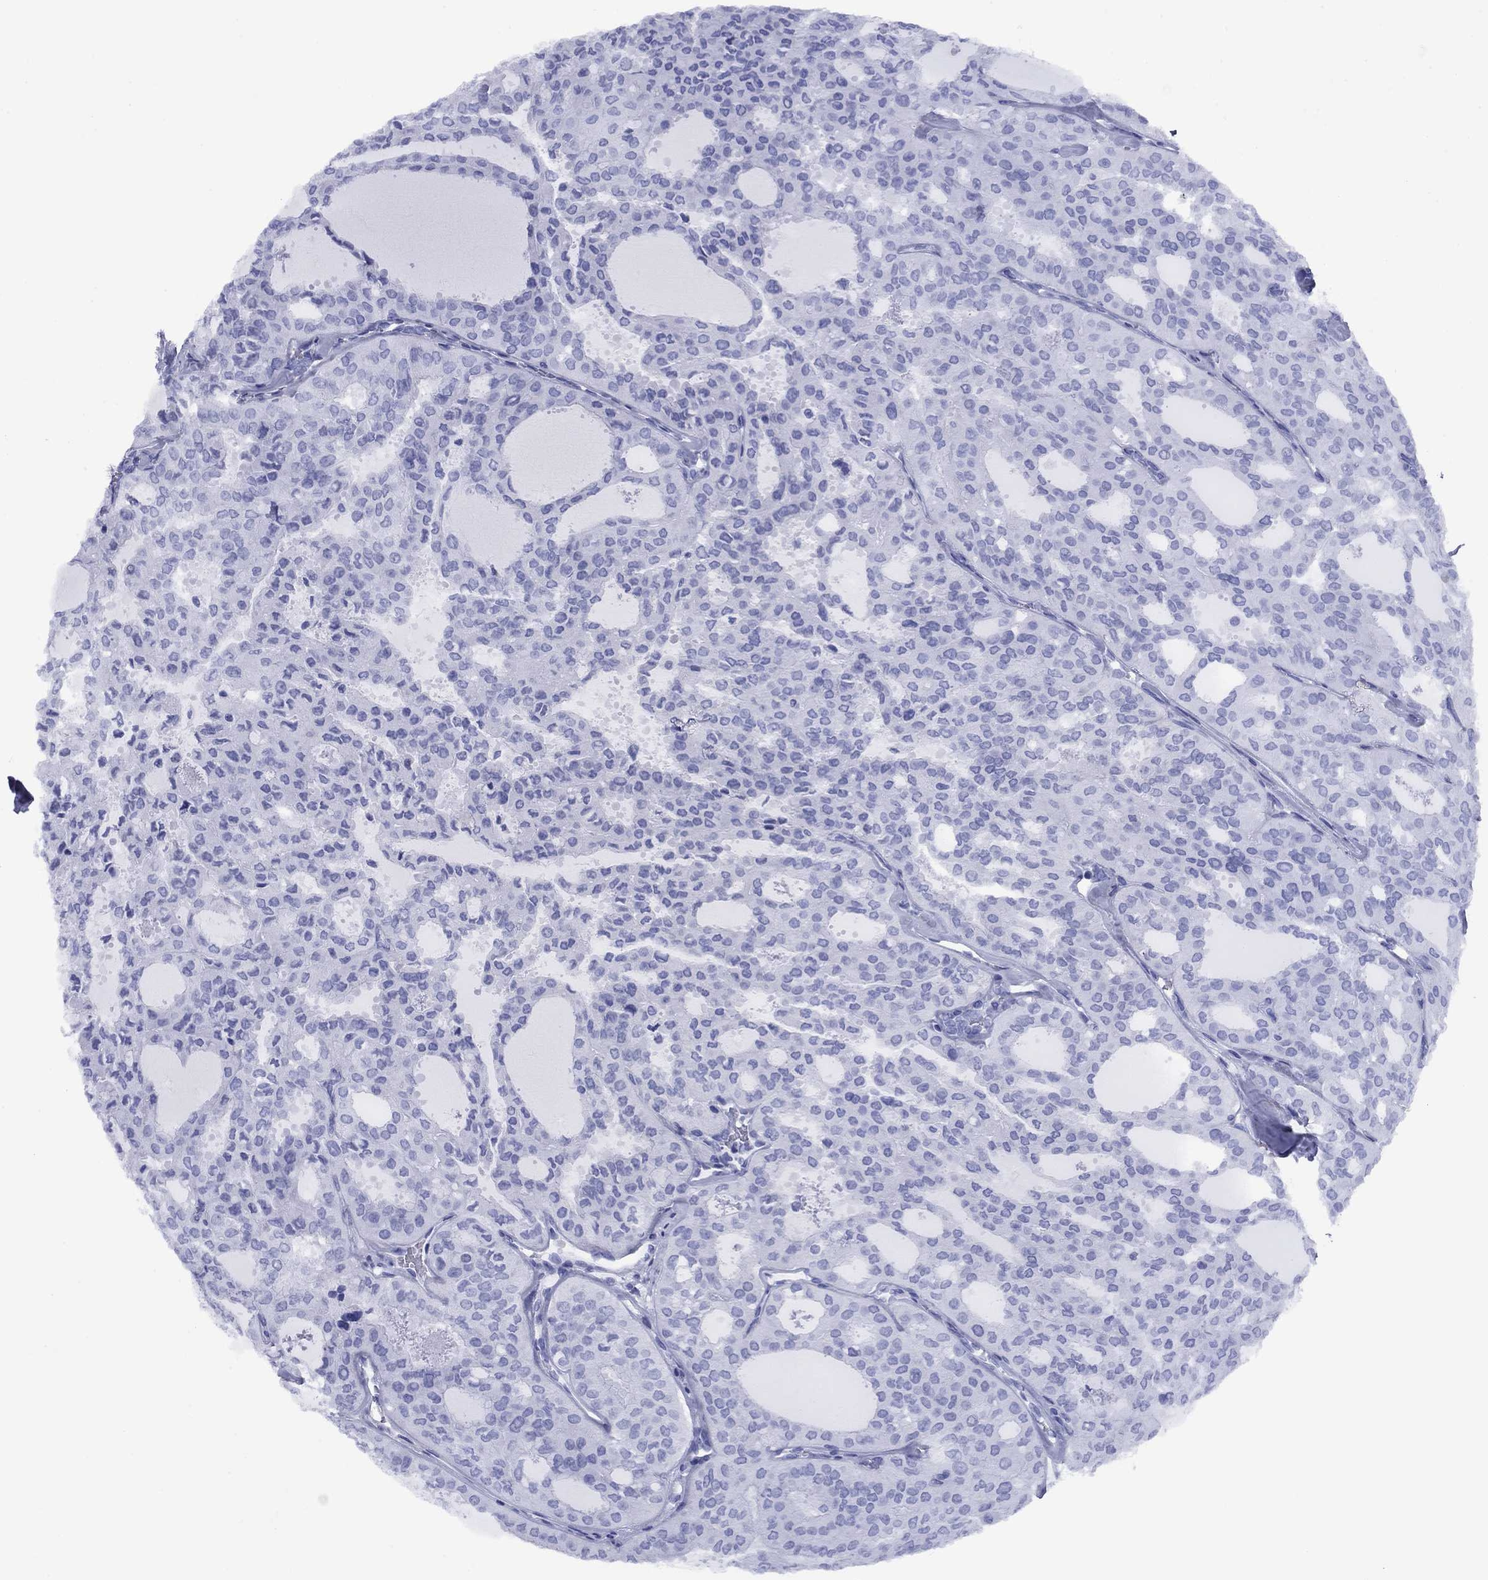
{"staining": {"intensity": "negative", "quantity": "none", "location": "none"}, "tissue": "thyroid cancer", "cell_type": "Tumor cells", "image_type": "cancer", "snomed": [{"axis": "morphology", "description": "Follicular adenoma carcinoma, NOS"}, {"axis": "topography", "description": "Thyroid gland"}], "caption": "This photomicrograph is of thyroid follicular adenoma carcinoma stained with immunohistochemistry (IHC) to label a protein in brown with the nuclei are counter-stained blue. There is no expression in tumor cells. (Brightfield microscopy of DAB (3,3'-diaminobenzidine) IHC at high magnification).", "gene": "HAO1", "patient": {"sex": "male", "age": 75}}